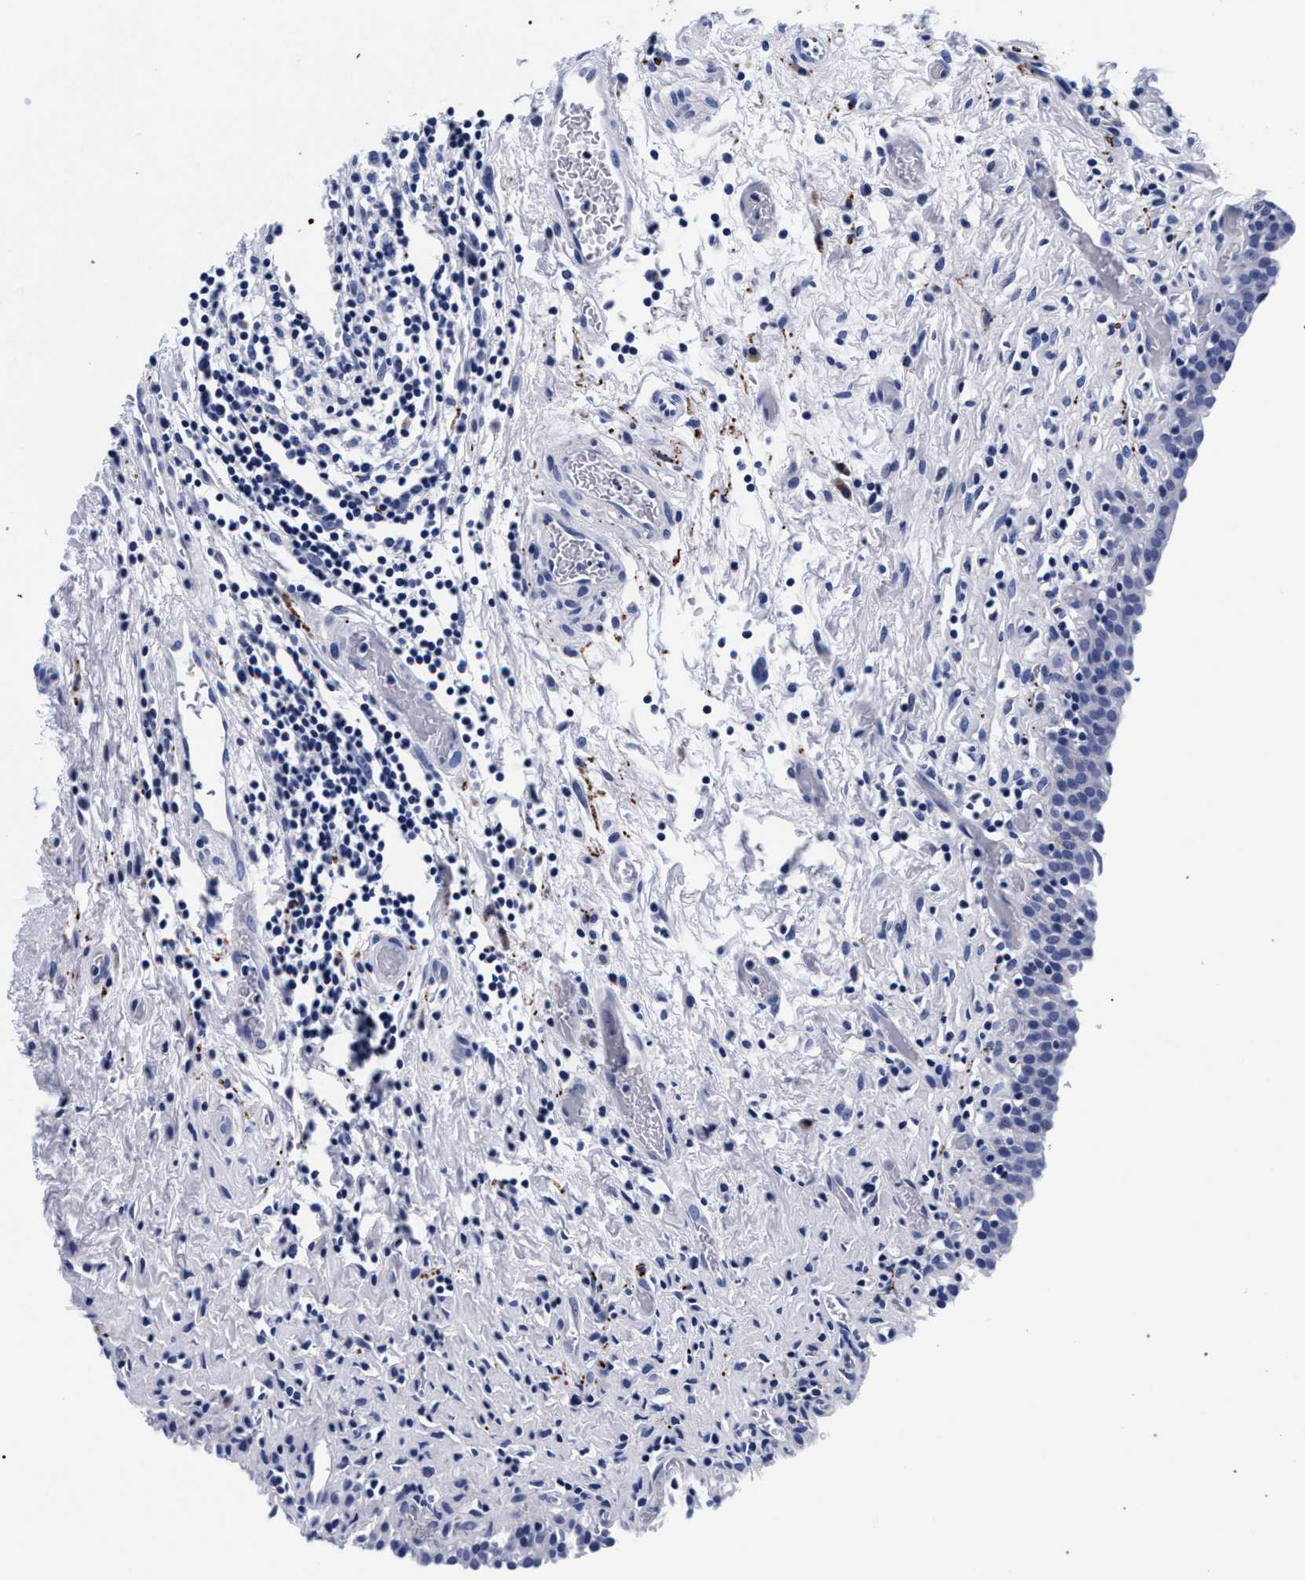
{"staining": {"intensity": "weak", "quantity": "<25%", "location": "cytoplasmic/membranous"}, "tissue": "urinary bladder", "cell_type": "Urothelial cells", "image_type": "normal", "snomed": [{"axis": "morphology", "description": "Normal tissue, NOS"}, {"axis": "topography", "description": "Urinary bladder"}], "caption": "Histopathology image shows no protein expression in urothelial cells of normal urinary bladder. (Brightfield microscopy of DAB immunohistochemistry (IHC) at high magnification).", "gene": "RAB3B", "patient": {"sex": "male", "age": 51}}